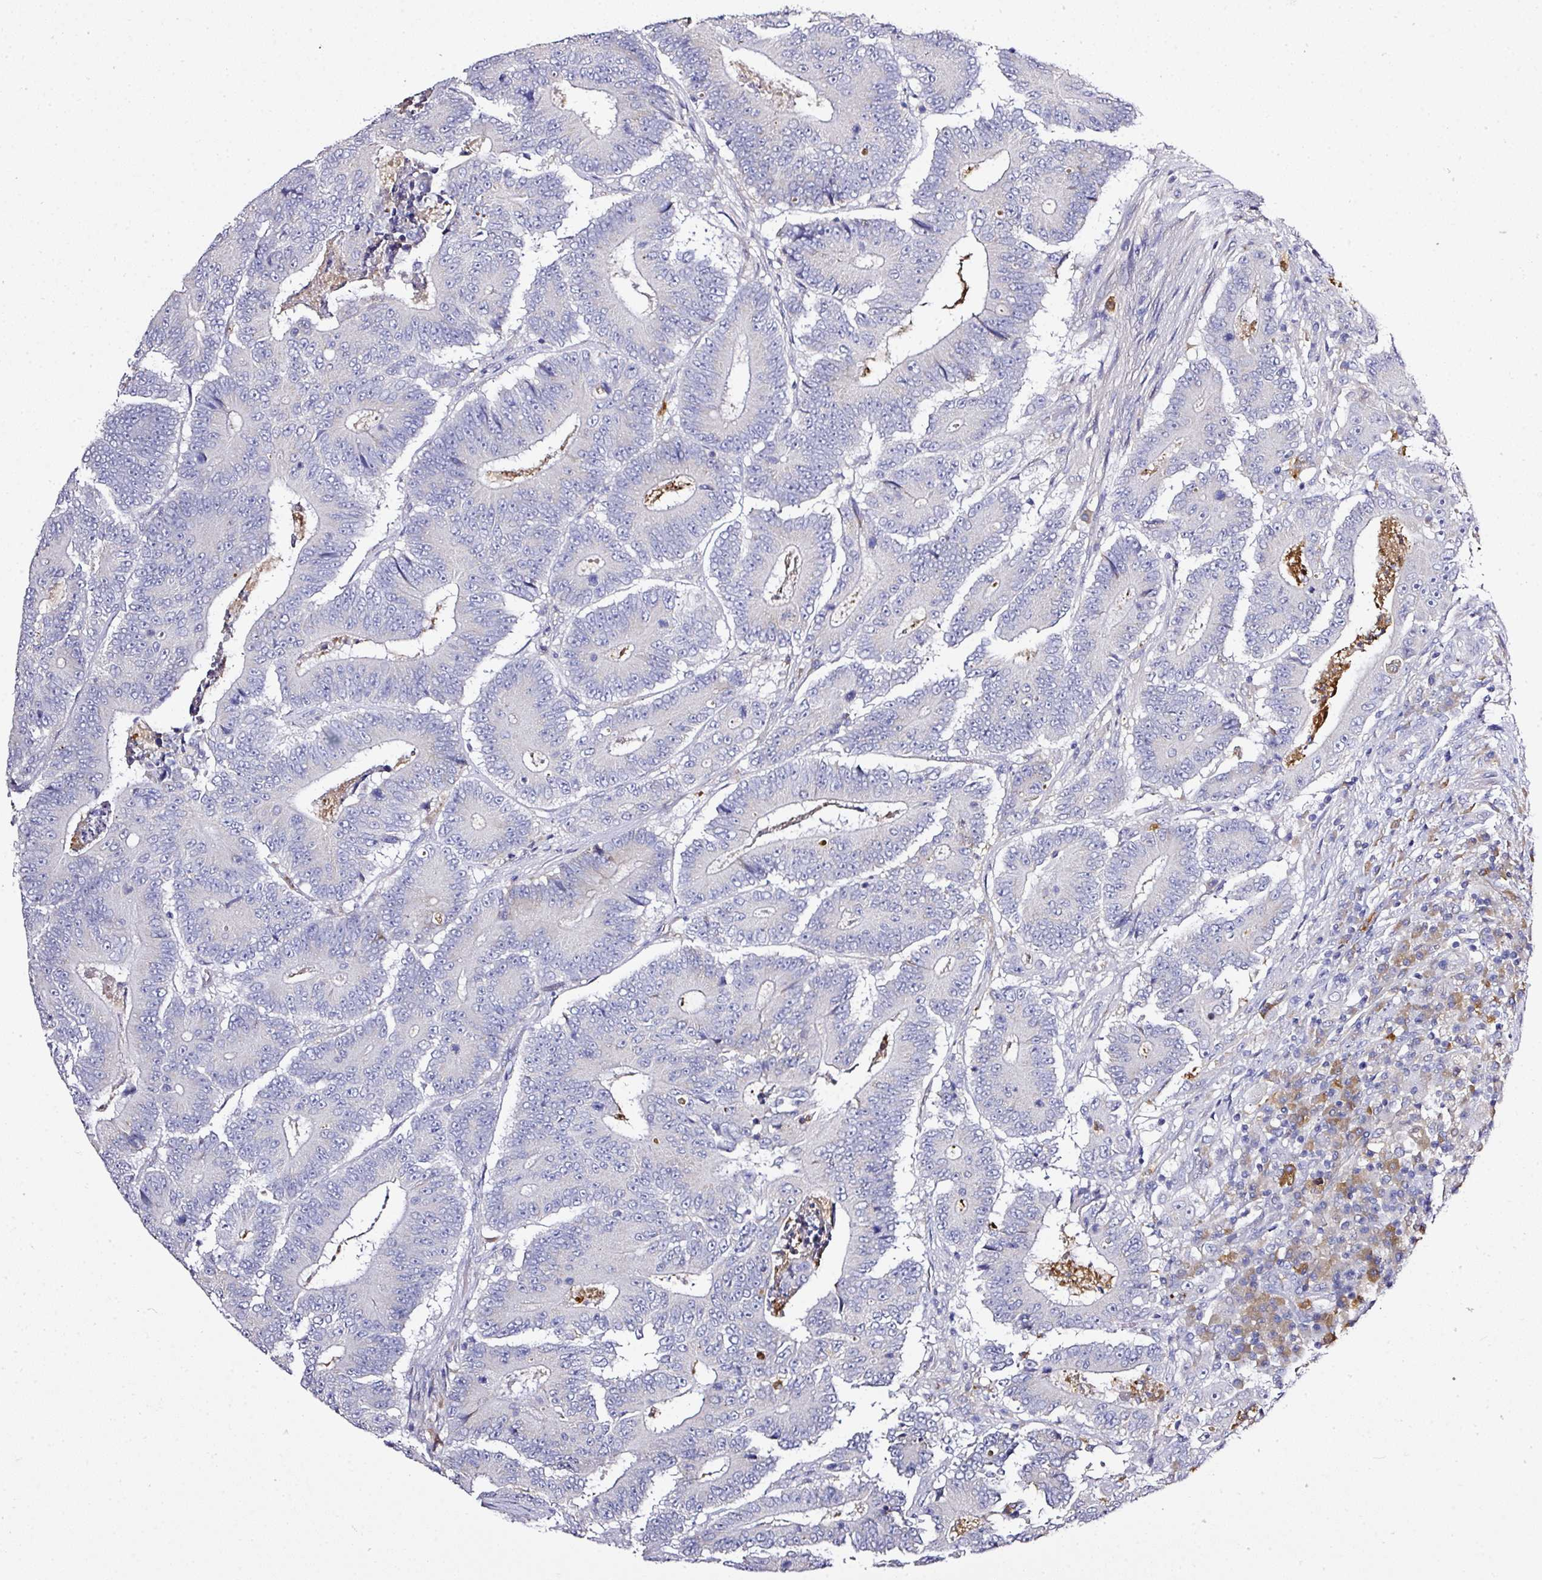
{"staining": {"intensity": "negative", "quantity": "none", "location": "none"}, "tissue": "colorectal cancer", "cell_type": "Tumor cells", "image_type": "cancer", "snomed": [{"axis": "morphology", "description": "Adenocarcinoma, NOS"}, {"axis": "topography", "description": "Colon"}], "caption": "Immunohistochemistry of human adenocarcinoma (colorectal) demonstrates no staining in tumor cells.", "gene": "CAB39L", "patient": {"sex": "male", "age": 83}}